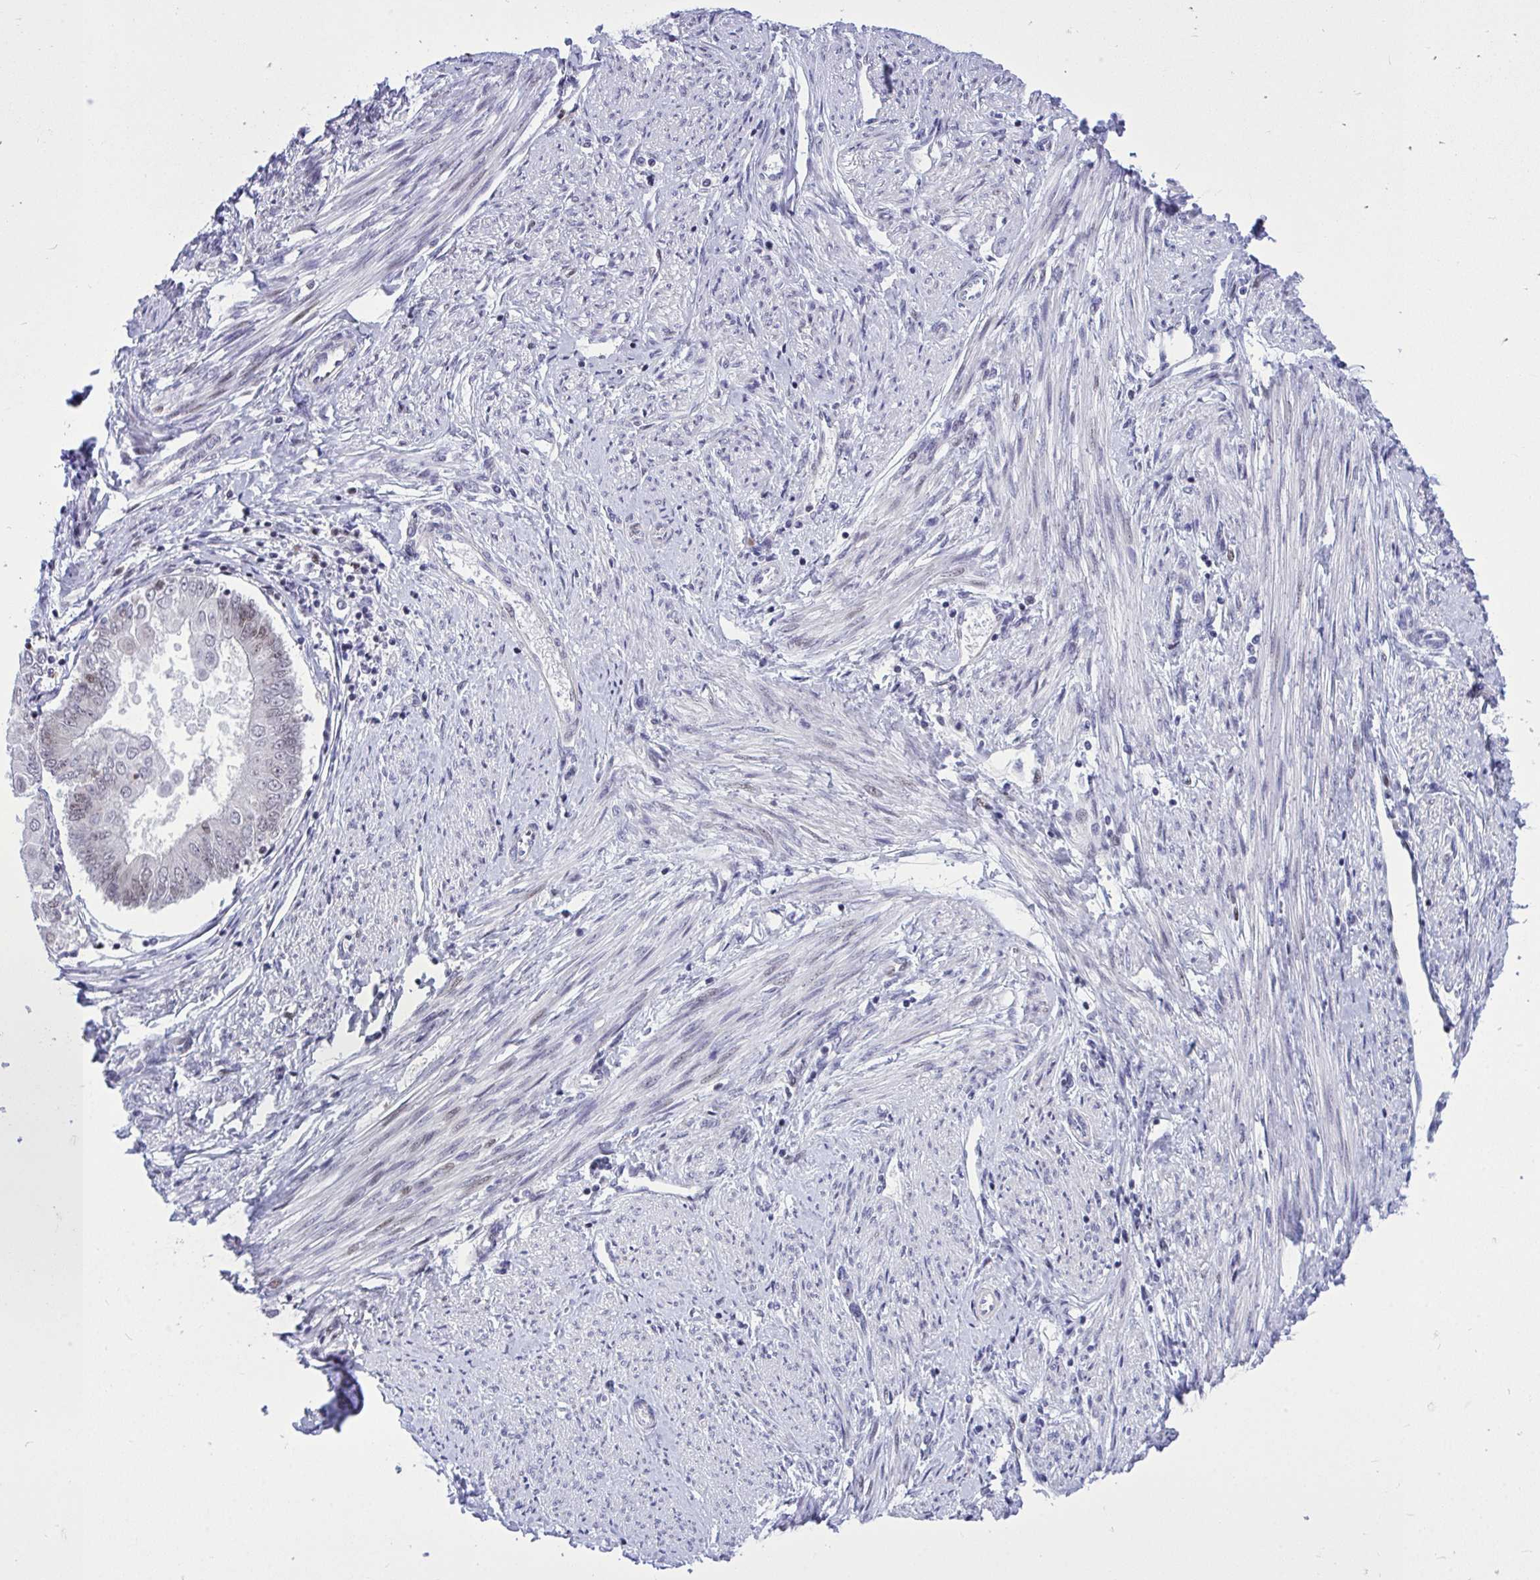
{"staining": {"intensity": "moderate", "quantity": "<25%", "location": "nuclear"}, "tissue": "endometrial cancer", "cell_type": "Tumor cells", "image_type": "cancer", "snomed": [{"axis": "morphology", "description": "Adenocarcinoma, NOS"}, {"axis": "topography", "description": "Endometrium"}], "caption": "Endometrial cancer (adenocarcinoma) tissue shows moderate nuclear positivity in about <25% of tumor cells, visualized by immunohistochemistry.", "gene": "C1QL2", "patient": {"sex": "female", "age": 68}}